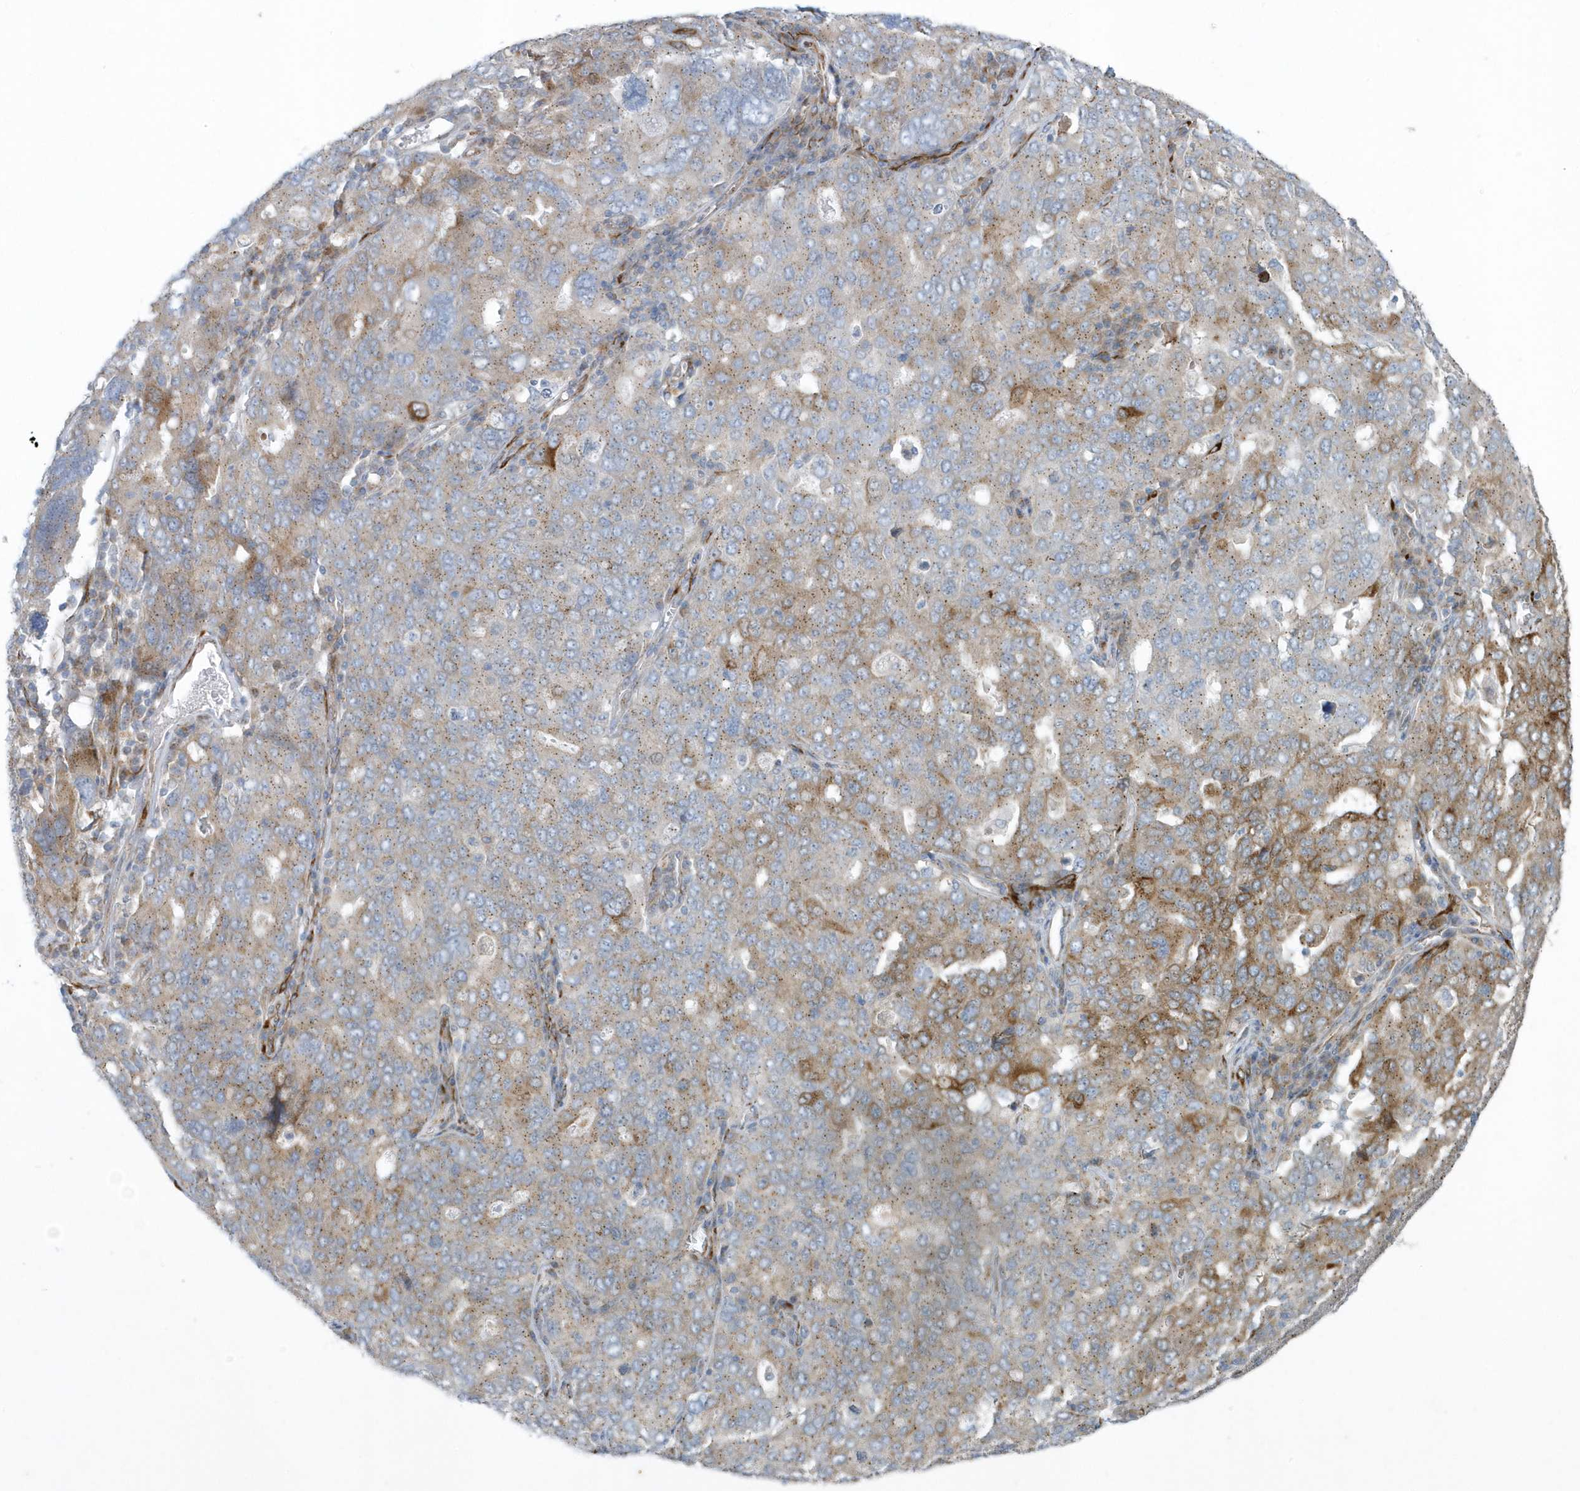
{"staining": {"intensity": "moderate", "quantity": "25%-75%", "location": "cytoplasmic/membranous"}, "tissue": "ovarian cancer", "cell_type": "Tumor cells", "image_type": "cancer", "snomed": [{"axis": "morphology", "description": "Carcinoma, endometroid"}, {"axis": "topography", "description": "Ovary"}], "caption": "Immunohistochemistry (IHC) staining of ovarian cancer (endometroid carcinoma), which shows medium levels of moderate cytoplasmic/membranous positivity in approximately 25%-75% of tumor cells indicating moderate cytoplasmic/membranous protein expression. The staining was performed using DAB (3,3'-diaminobenzidine) (brown) for protein detection and nuclei were counterstained in hematoxylin (blue).", "gene": "FAM98A", "patient": {"sex": "female", "age": 62}}